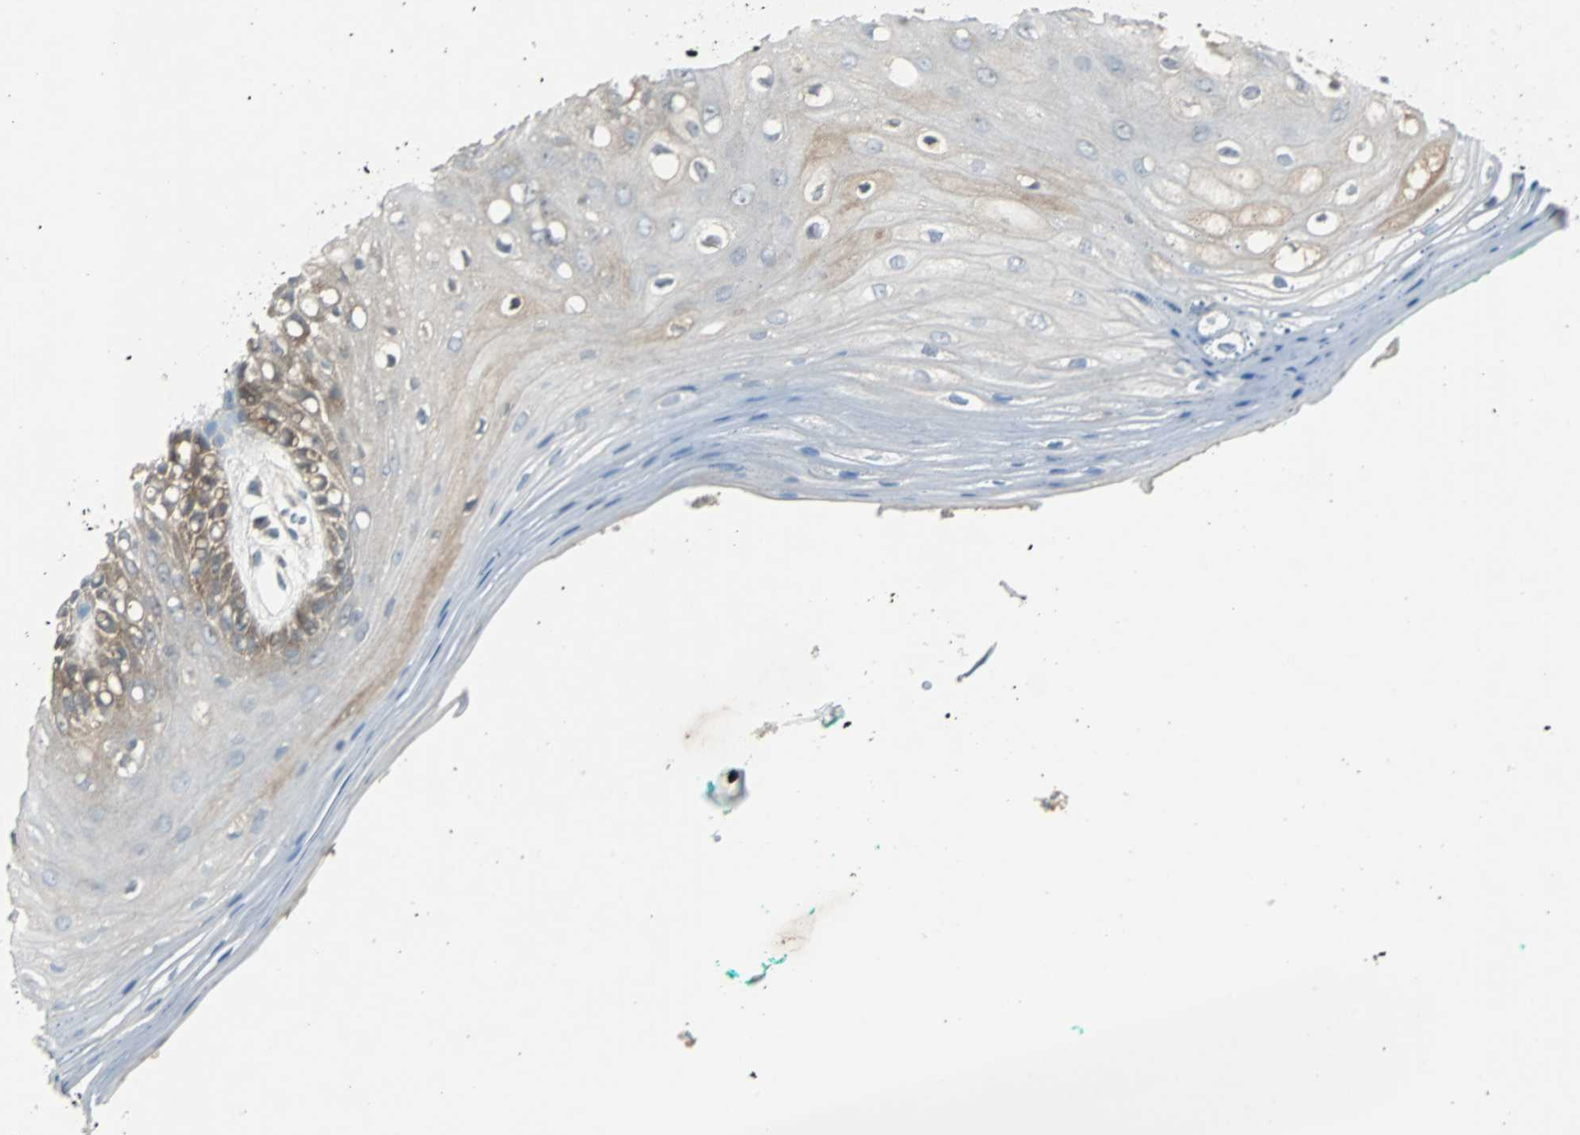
{"staining": {"intensity": "moderate", "quantity": "<25%", "location": "cytoplasmic/membranous"}, "tissue": "oral mucosa", "cell_type": "Squamous epithelial cells", "image_type": "normal", "snomed": [{"axis": "morphology", "description": "Normal tissue, NOS"}, {"axis": "morphology", "description": "Squamous cell carcinoma, NOS"}, {"axis": "topography", "description": "Skeletal muscle"}, {"axis": "topography", "description": "Oral tissue"}, {"axis": "topography", "description": "Head-Neck"}], "caption": "This image displays IHC staining of normal oral mucosa, with low moderate cytoplasmic/membranous positivity in about <25% of squamous epithelial cells.", "gene": "FHL2", "patient": {"sex": "female", "age": 84}}